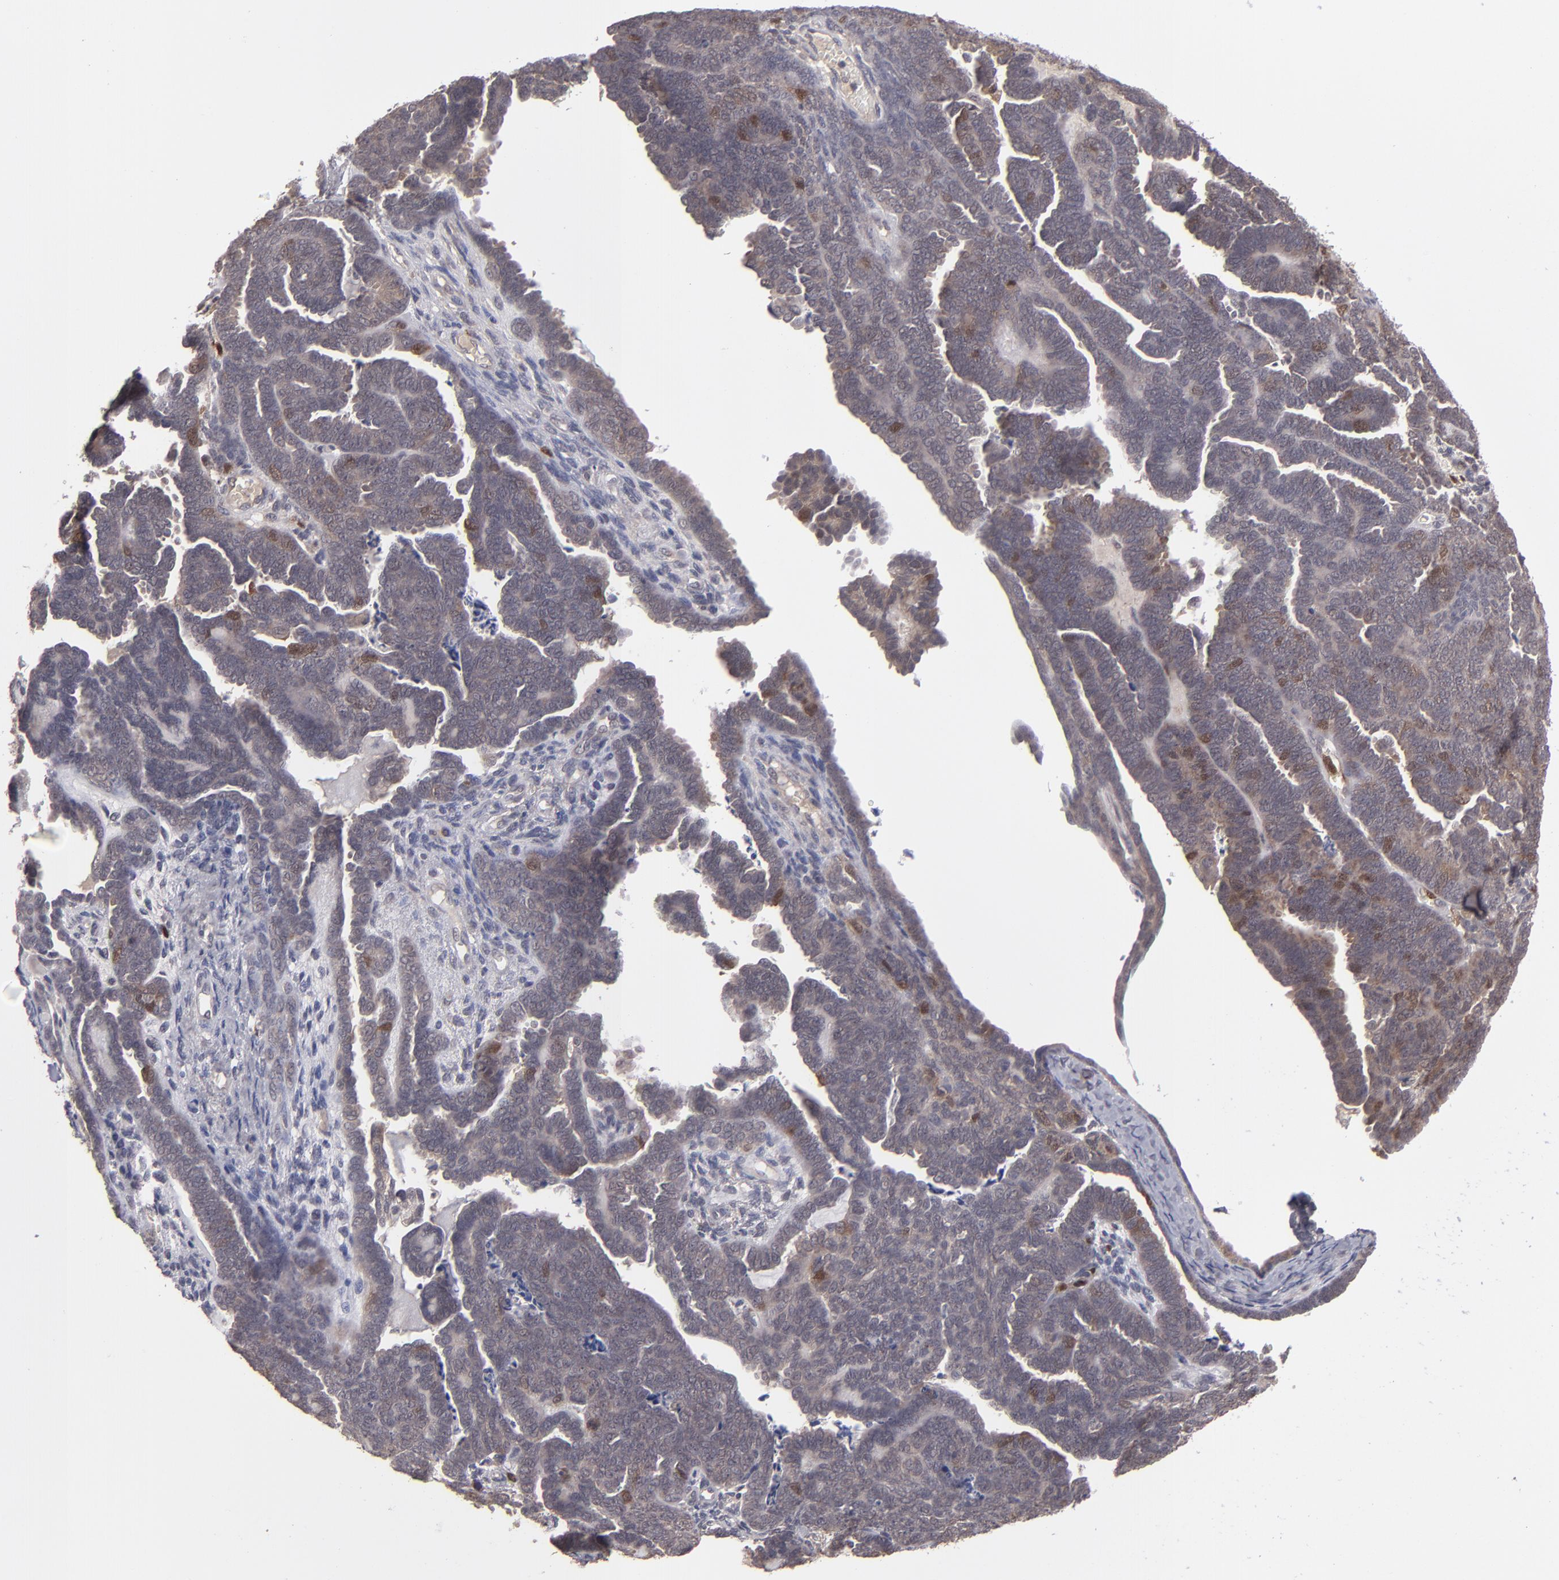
{"staining": {"intensity": "weak", "quantity": ">75%", "location": "cytoplasmic/membranous"}, "tissue": "endometrial cancer", "cell_type": "Tumor cells", "image_type": "cancer", "snomed": [{"axis": "morphology", "description": "Neoplasm, malignant, NOS"}, {"axis": "topography", "description": "Endometrium"}], "caption": "Immunohistochemical staining of human neoplasm (malignant) (endometrial) exhibits low levels of weak cytoplasmic/membranous protein positivity in approximately >75% of tumor cells.", "gene": "TYMS", "patient": {"sex": "female", "age": 74}}